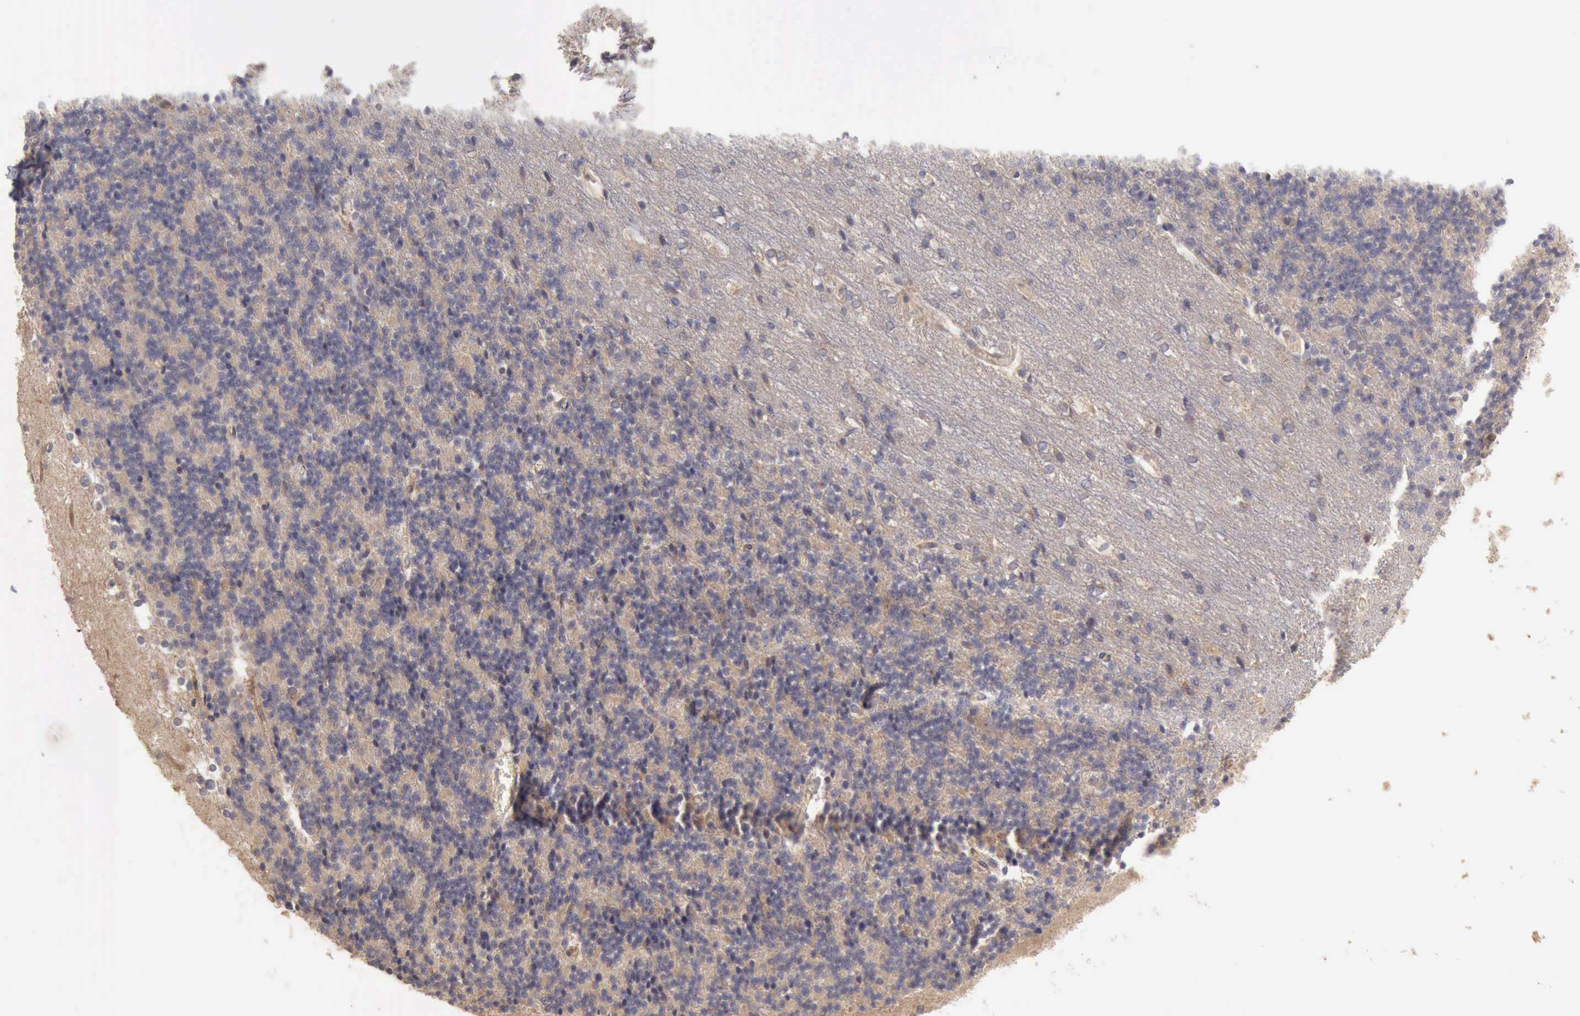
{"staining": {"intensity": "negative", "quantity": "none", "location": "none"}, "tissue": "cerebellum", "cell_type": "Cells in granular layer", "image_type": "normal", "snomed": [{"axis": "morphology", "description": "Normal tissue, NOS"}, {"axis": "topography", "description": "Cerebellum"}], "caption": "IHC photomicrograph of normal cerebellum: cerebellum stained with DAB reveals no significant protein expression in cells in granular layer.", "gene": "BMX", "patient": {"sex": "female", "age": 19}}